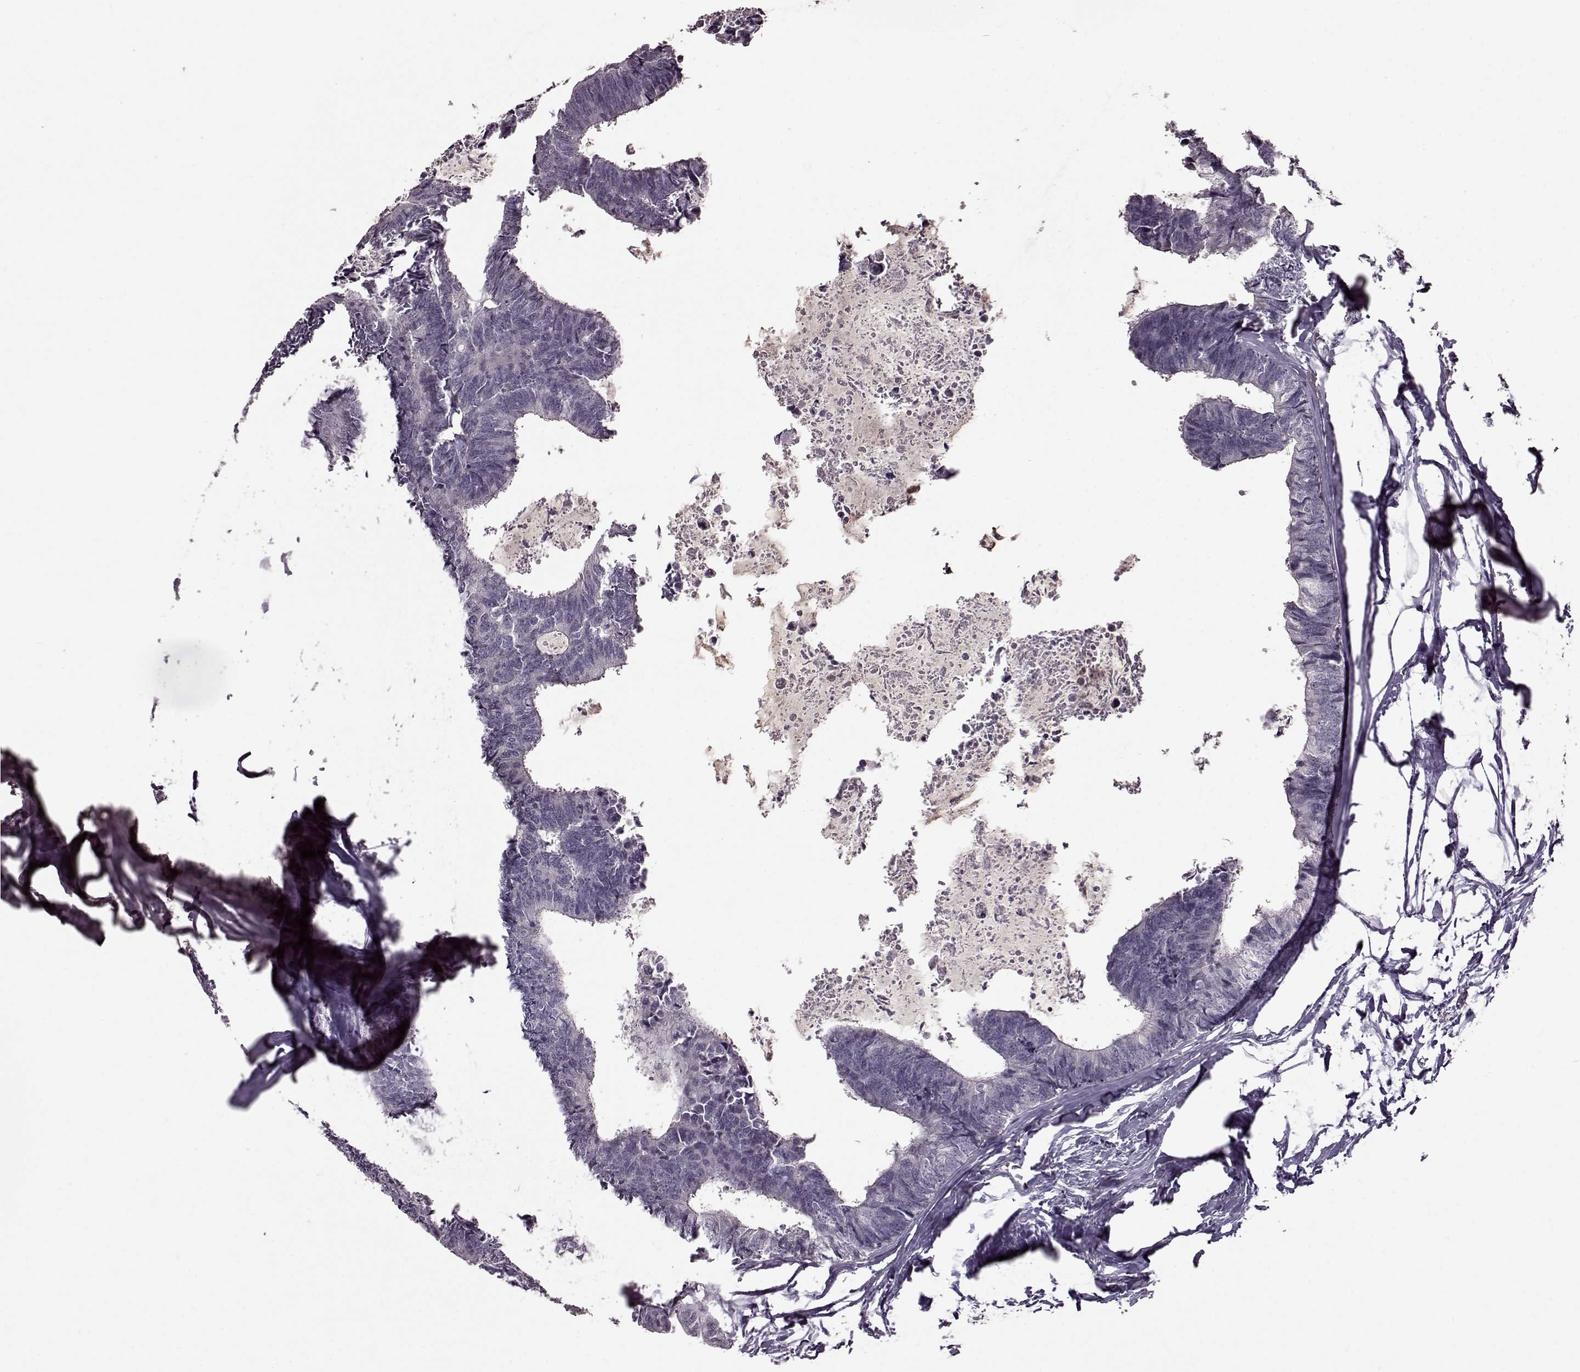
{"staining": {"intensity": "negative", "quantity": "none", "location": "none"}, "tissue": "colorectal cancer", "cell_type": "Tumor cells", "image_type": "cancer", "snomed": [{"axis": "morphology", "description": "Adenocarcinoma, NOS"}, {"axis": "topography", "description": "Colon"}, {"axis": "topography", "description": "Rectum"}], "caption": "This is a micrograph of immunohistochemistry staining of adenocarcinoma (colorectal), which shows no positivity in tumor cells.", "gene": "STX1B", "patient": {"sex": "male", "age": 57}}